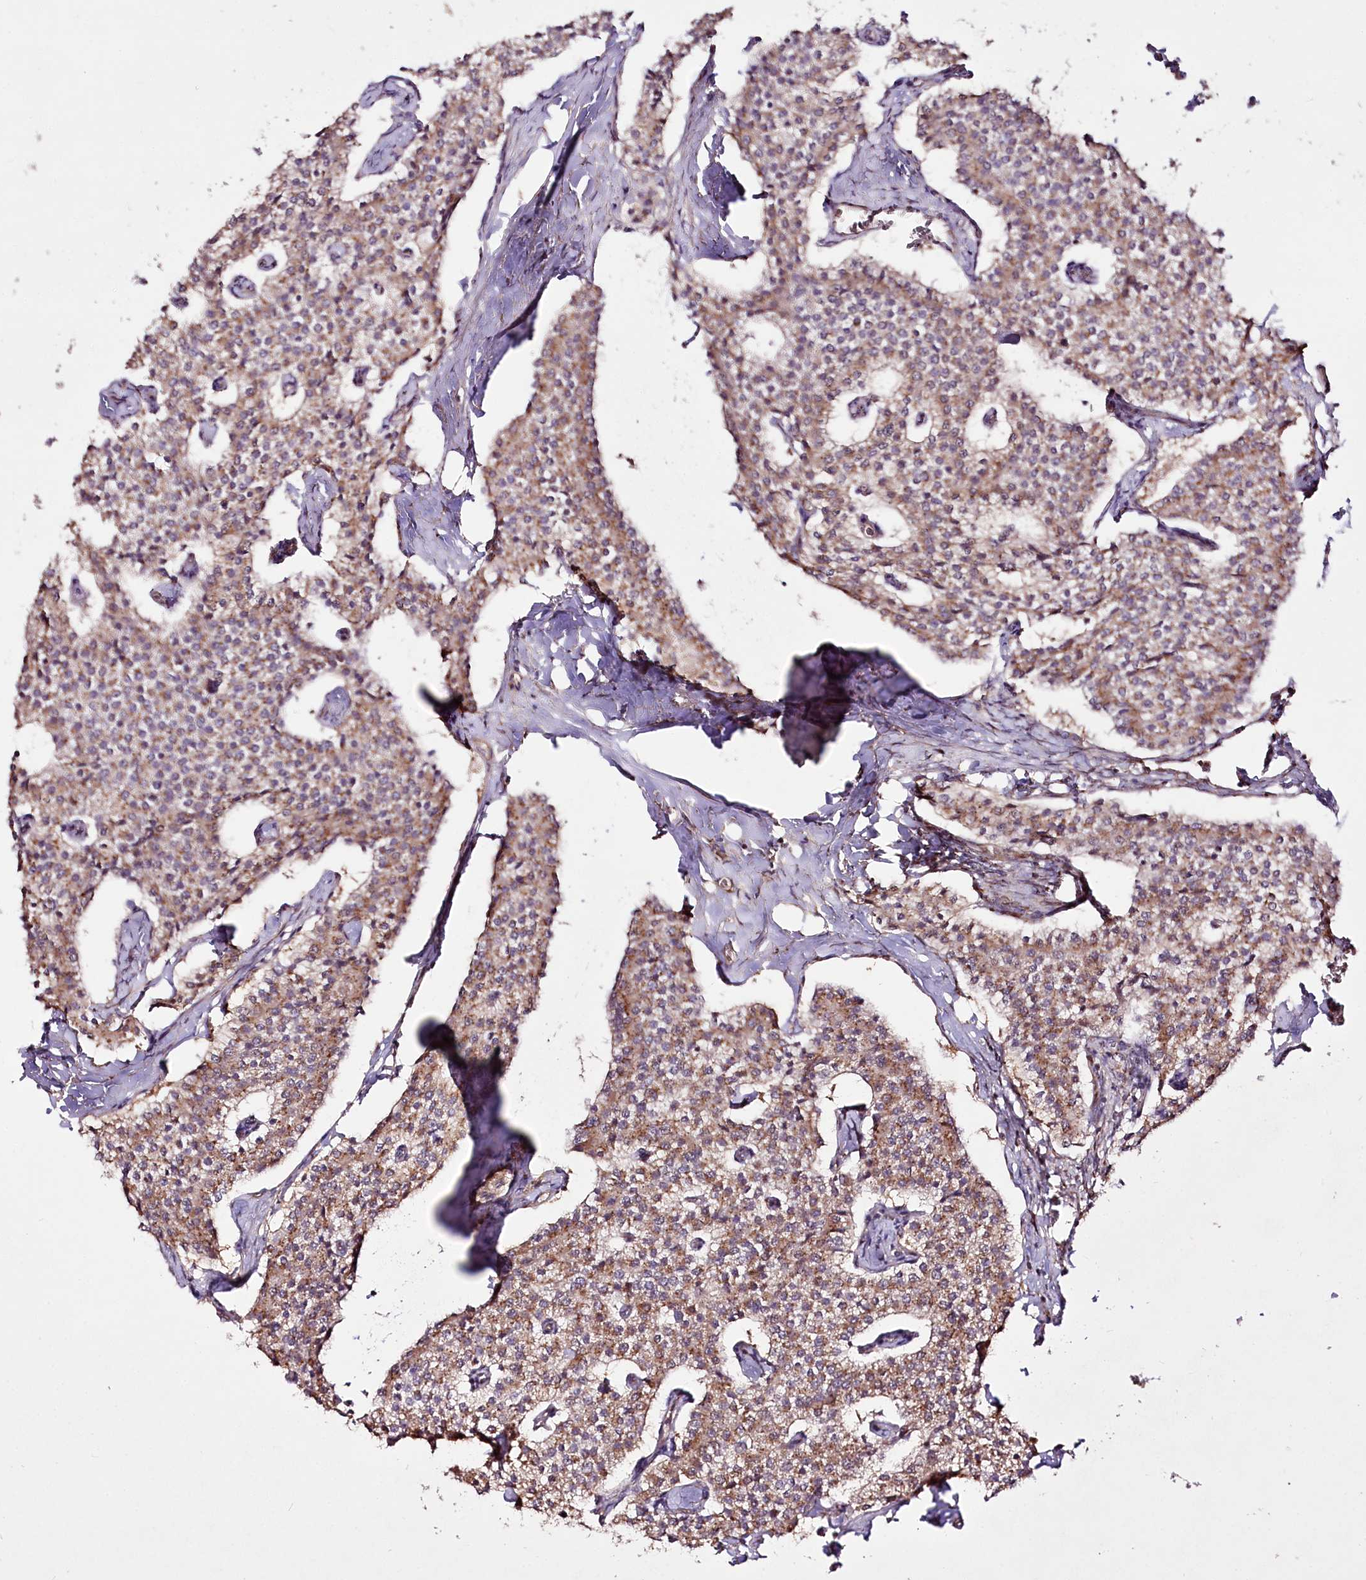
{"staining": {"intensity": "moderate", "quantity": ">75%", "location": "cytoplasmic/membranous"}, "tissue": "carcinoid", "cell_type": "Tumor cells", "image_type": "cancer", "snomed": [{"axis": "morphology", "description": "Carcinoid, malignant, NOS"}, {"axis": "topography", "description": "Colon"}], "caption": "Immunohistochemistry (IHC) (DAB) staining of carcinoid (malignant) reveals moderate cytoplasmic/membranous protein positivity in about >75% of tumor cells.", "gene": "REXO2", "patient": {"sex": "female", "age": 52}}